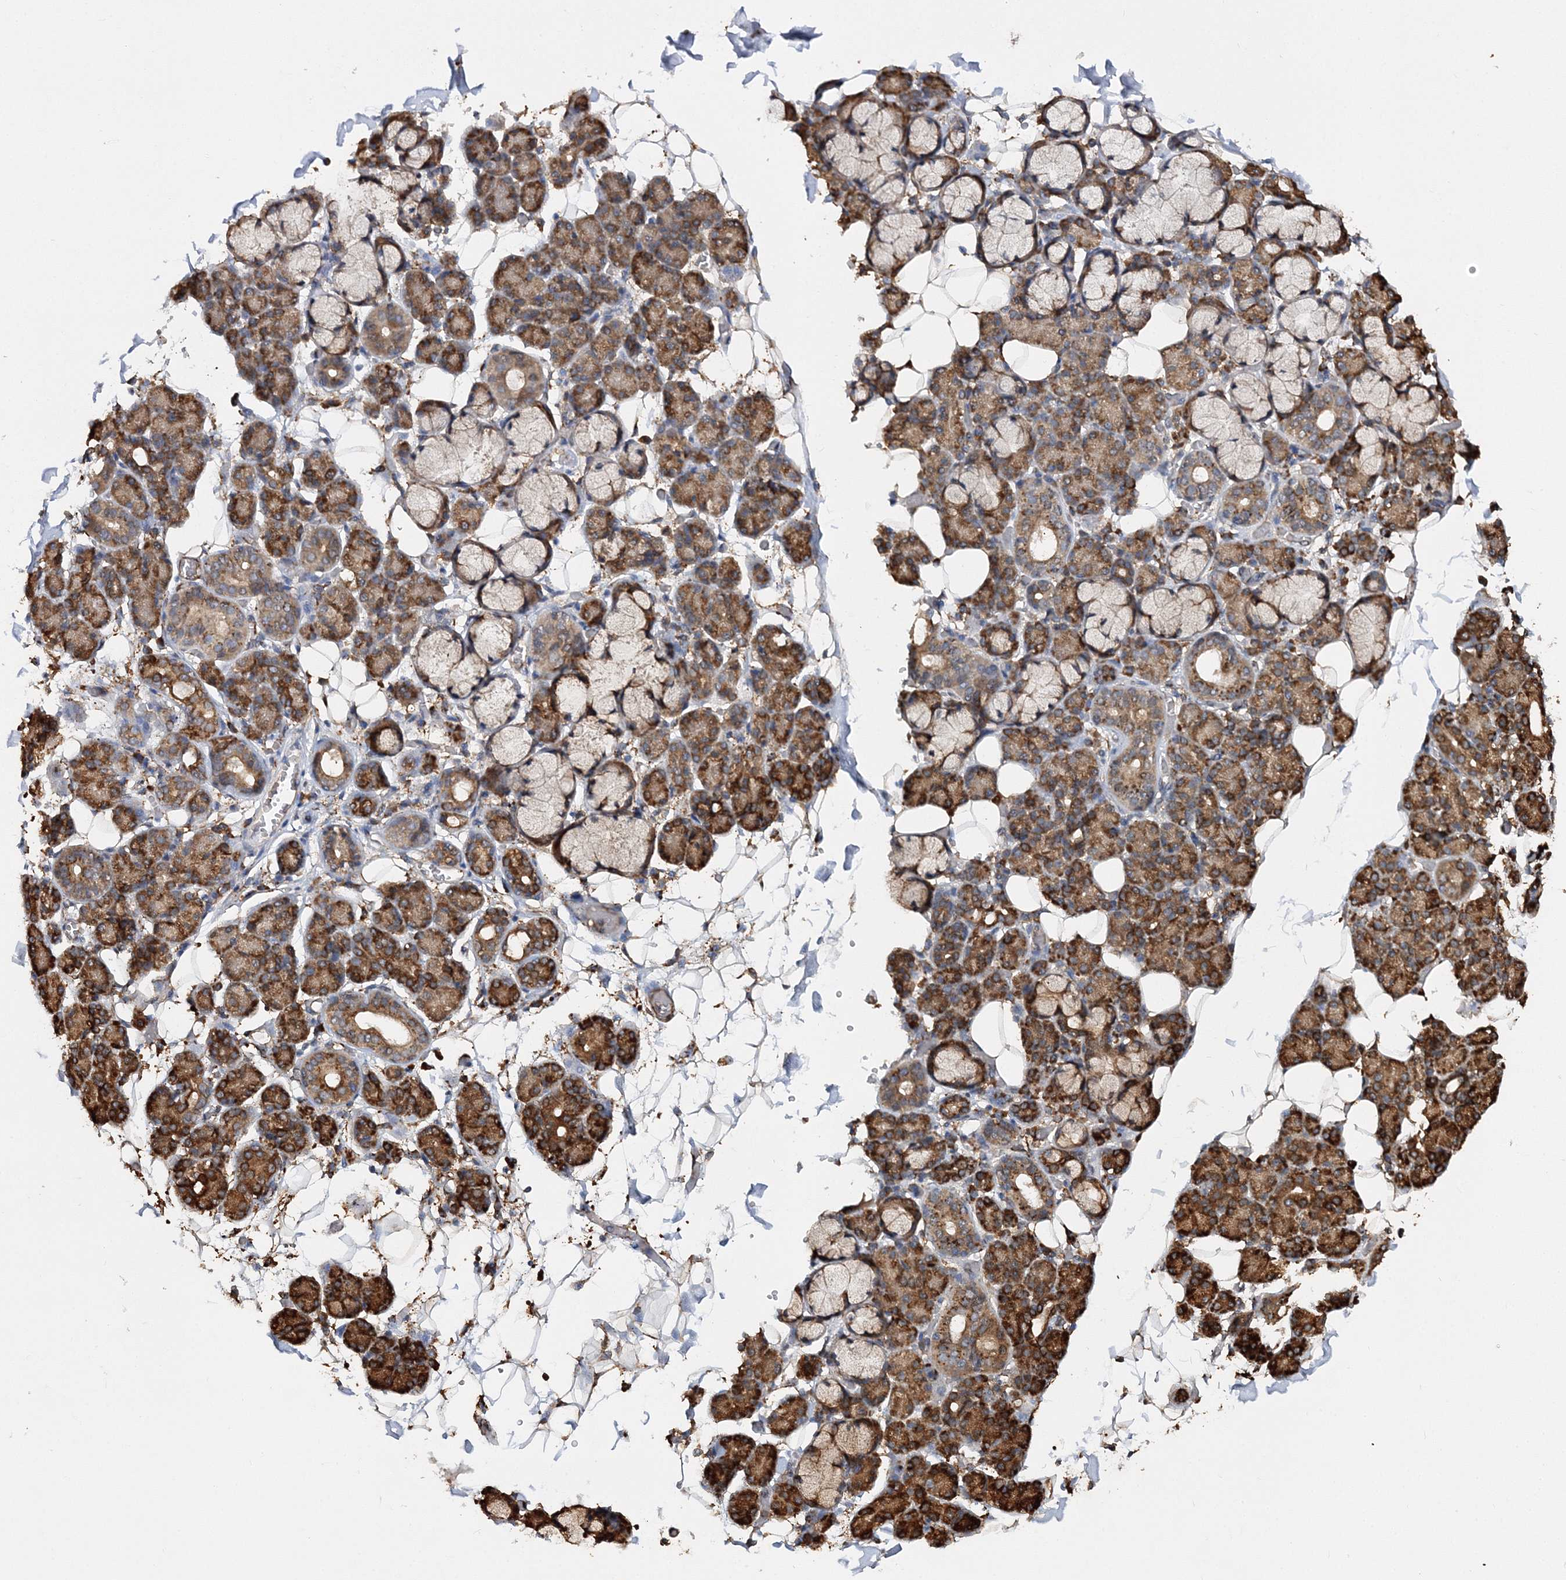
{"staining": {"intensity": "strong", "quantity": ">75%", "location": "cytoplasmic/membranous"}, "tissue": "salivary gland", "cell_type": "Glandular cells", "image_type": "normal", "snomed": [{"axis": "morphology", "description": "Normal tissue, NOS"}, {"axis": "topography", "description": "Salivary gland"}], "caption": "Protein analysis of benign salivary gland demonstrates strong cytoplasmic/membranous expression in approximately >75% of glandular cells.", "gene": "SCRN3", "patient": {"sex": "male", "age": 63}}